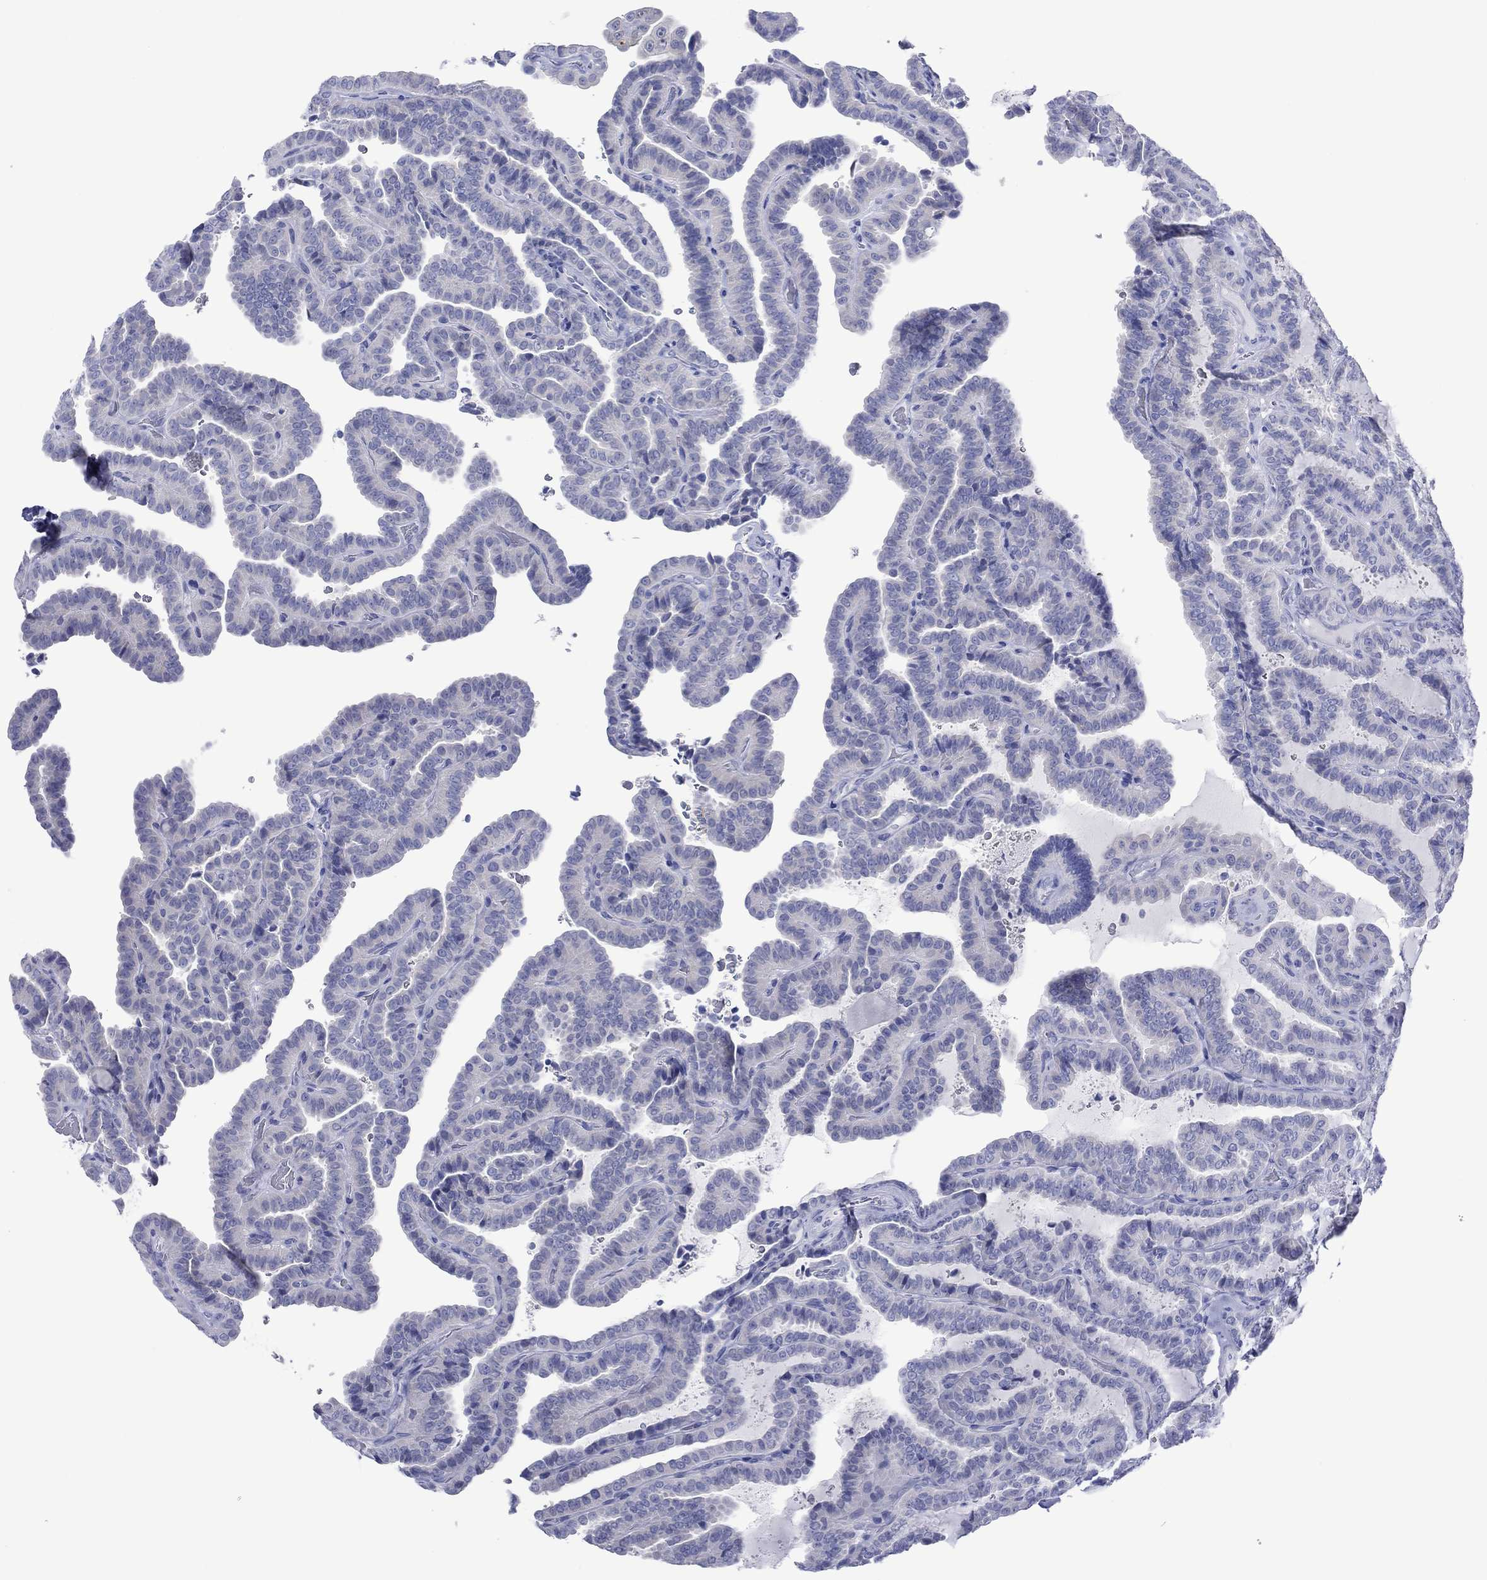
{"staining": {"intensity": "negative", "quantity": "none", "location": "none"}, "tissue": "thyroid cancer", "cell_type": "Tumor cells", "image_type": "cancer", "snomed": [{"axis": "morphology", "description": "Papillary adenocarcinoma, NOS"}, {"axis": "topography", "description": "Thyroid gland"}], "caption": "Immunohistochemical staining of thyroid cancer exhibits no significant expression in tumor cells.", "gene": "MLANA", "patient": {"sex": "female", "age": 39}}